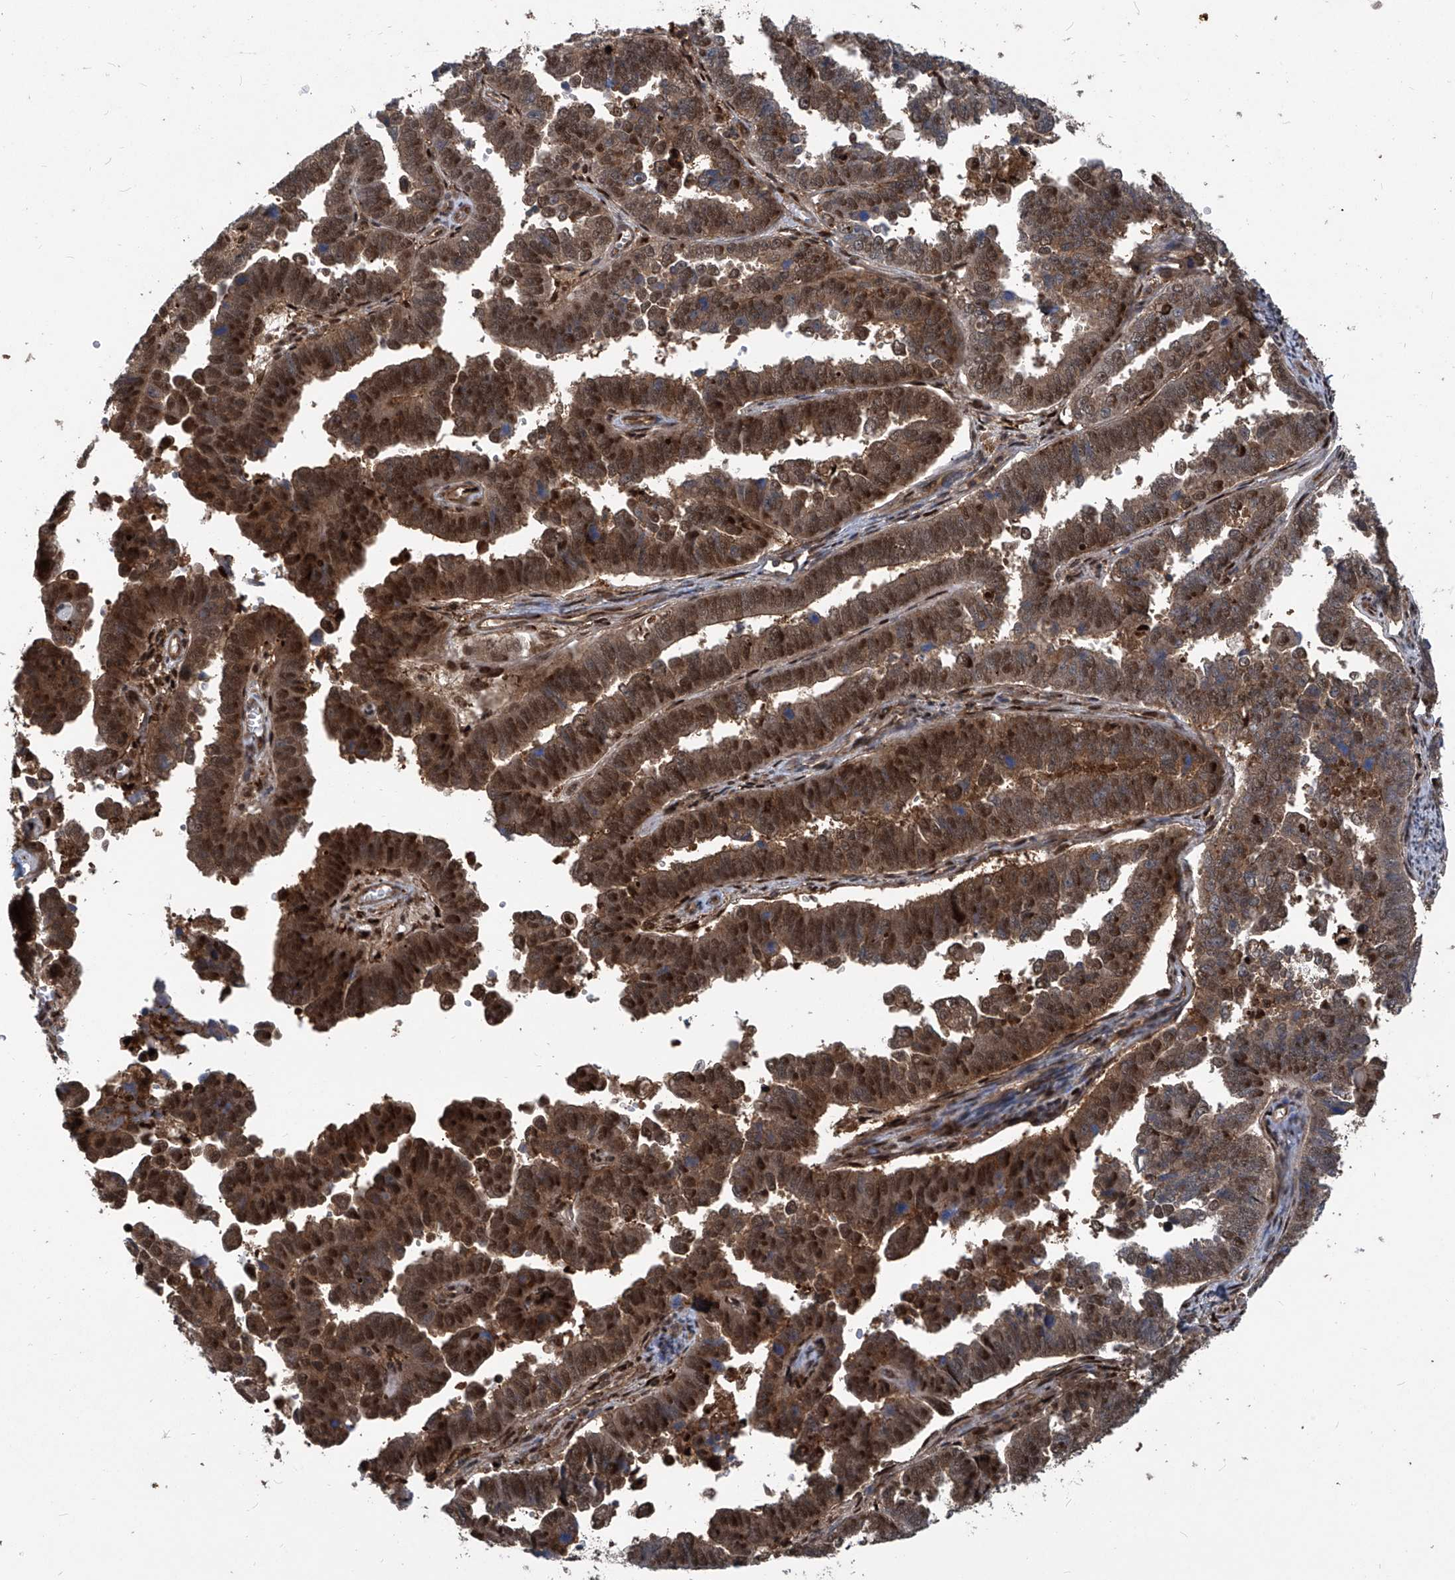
{"staining": {"intensity": "strong", "quantity": ">75%", "location": "cytoplasmic/membranous,nuclear"}, "tissue": "endometrial cancer", "cell_type": "Tumor cells", "image_type": "cancer", "snomed": [{"axis": "morphology", "description": "Adenocarcinoma, NOS"}, {"axis": "topography", "description": "Endometrium"}], "caption": "Adenocarcinoma (endometrial) stained with a protein marker exhibits strong staining in tumor cells.", "gene": "PSMB1", "patient": {"sex": "female", "age": 75}}